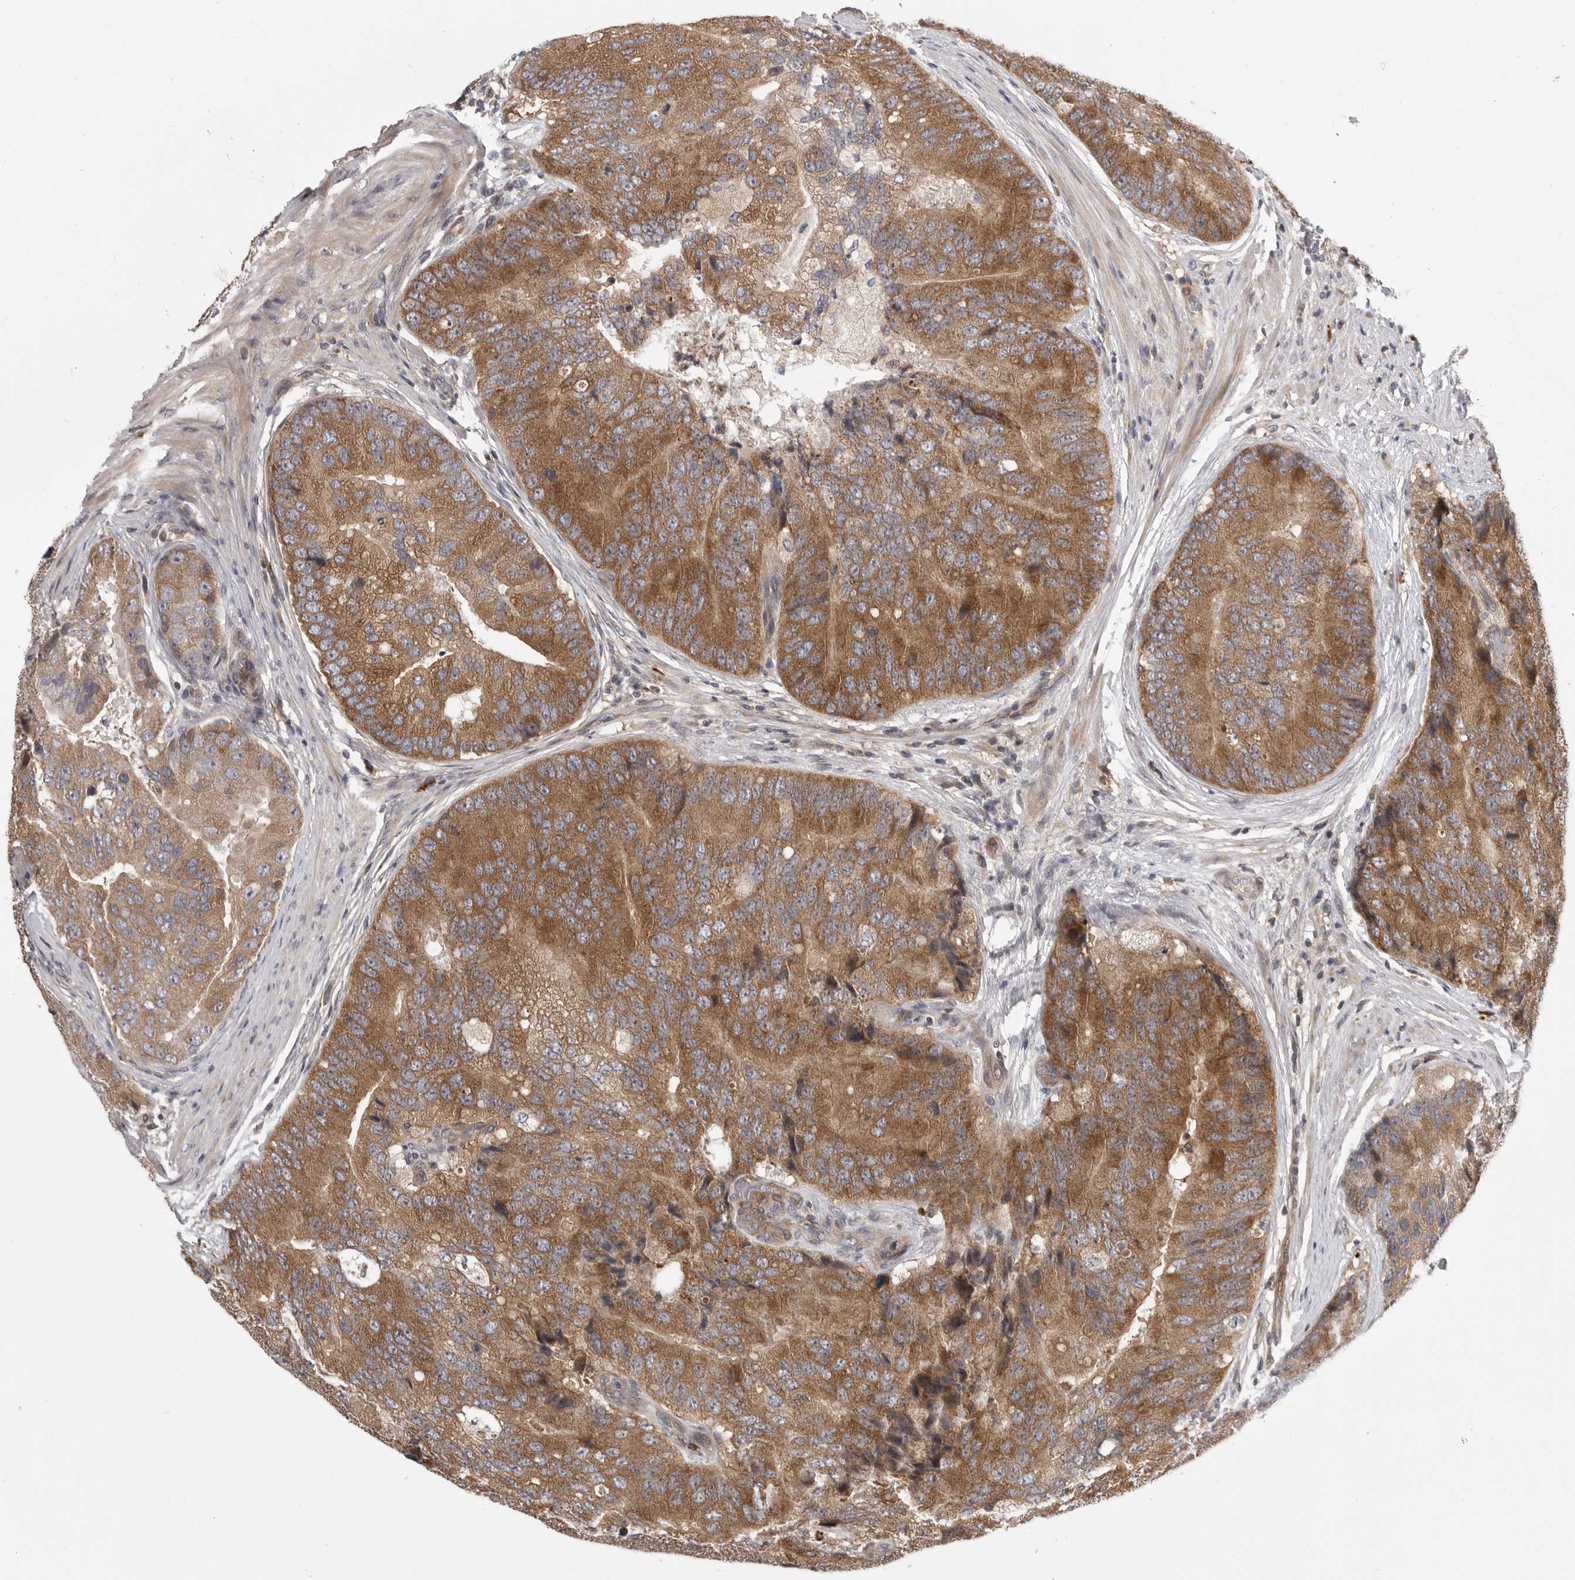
{"staining": {"intensity": "moderate", "quantity": ">75%", "location": "cytoplasmic/membranous"}, "tissue": "prostate cancer", "cell_type": "Tumor cells", "image_type": "cancer", "snomed": [{"axis": "morphology", "description": "Adenocarcinoma, High grade"}, {"axis": "topography", "description": "Prostate"}], "caption": "About >75% of tumor cells in human prostate cancer display moderate cytoplasmic/membranous protein expression as visualized by brown immunohistochemical staining.", "gene": "OXR1", "patient": {"sex": "male", "age": 70}}